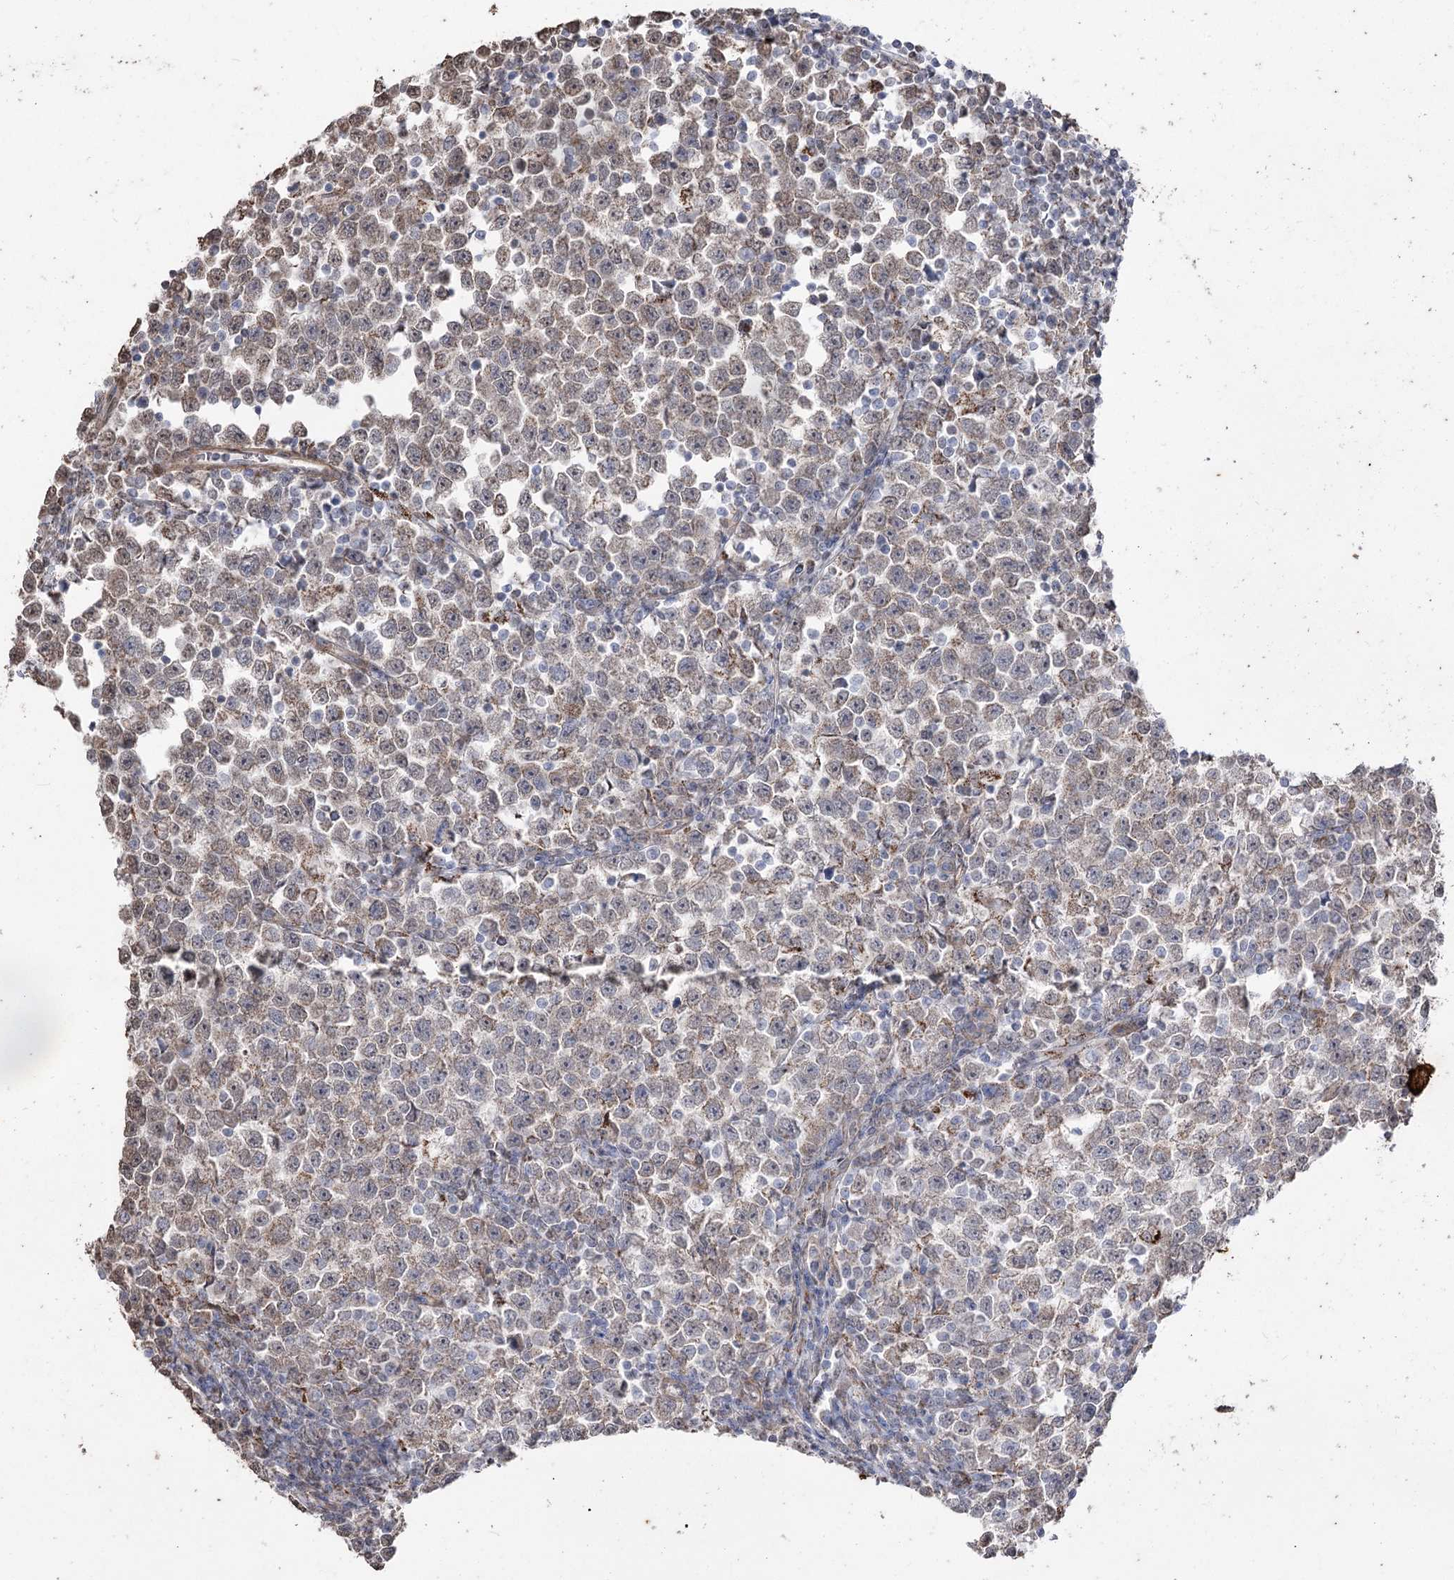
{"staining": {"intensity": "weak", "quantity": ">75%", "location": "cytoplasmic/membranous"}, "tissue": "testis cancer", "cell_type": "Tumor cells", "image_type": "cancer", "snomed": [{"axis": "morphology", "description": "Normal tissue, NOS"}, {"axis": "morphology", "description": "Seminoma, NOS"}, {"axis": "topography", "description": "Testis"}], "caption": "Immunohistochemistry staining of seminoma (testis), which shows low levels of weak cytoplasmic/membranous staining in about >75% of tumor cells indicating weak cytoplasmic/membranous protein positivity. The staining was performed using DAB (brown) for protein detection and nuclei were counterstained in hematoxylin (blue).", "gene": "ZSCAN23", "patient": {"sex": "male", "age": 43}}